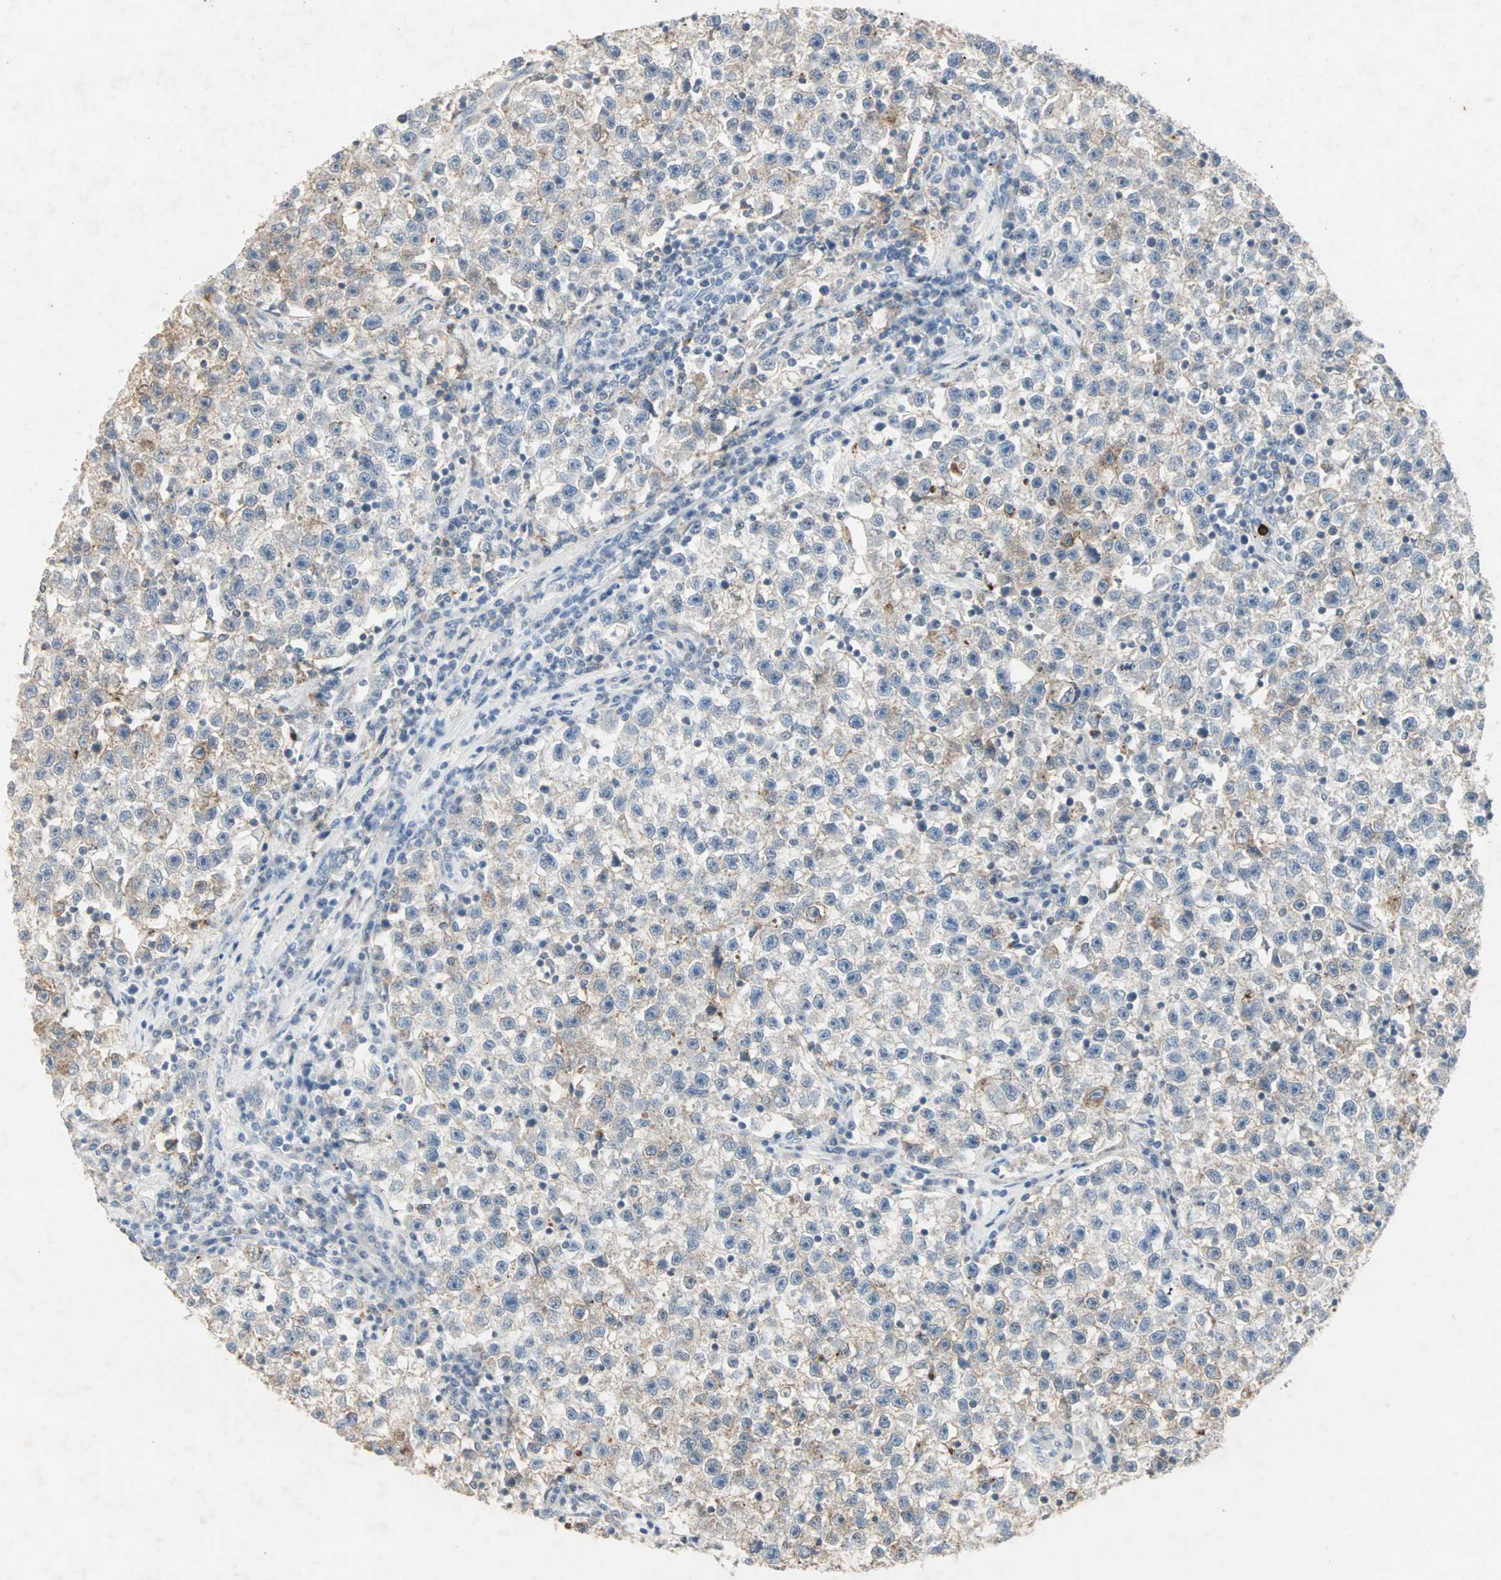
{"staining": {"intensity": "weak", "quantity": ">75%", "location": "cytoplasmic/membranous"}, "tissue": "testis cancer", "cell_type": "Tumor cells", "image_type": "cancer", "snomed": [{"axis": "morphology", "description": "Seminoma, NOS"}, {"axis": "topography", "description": "Testis"}], "caption": "Weak cytoplasmic/membranous staining is seen in about >75% of tumor cells in testis cancer (seminoma).", "gene": "CEACAM6", "patient": {"sex": "male", "age": 22}}